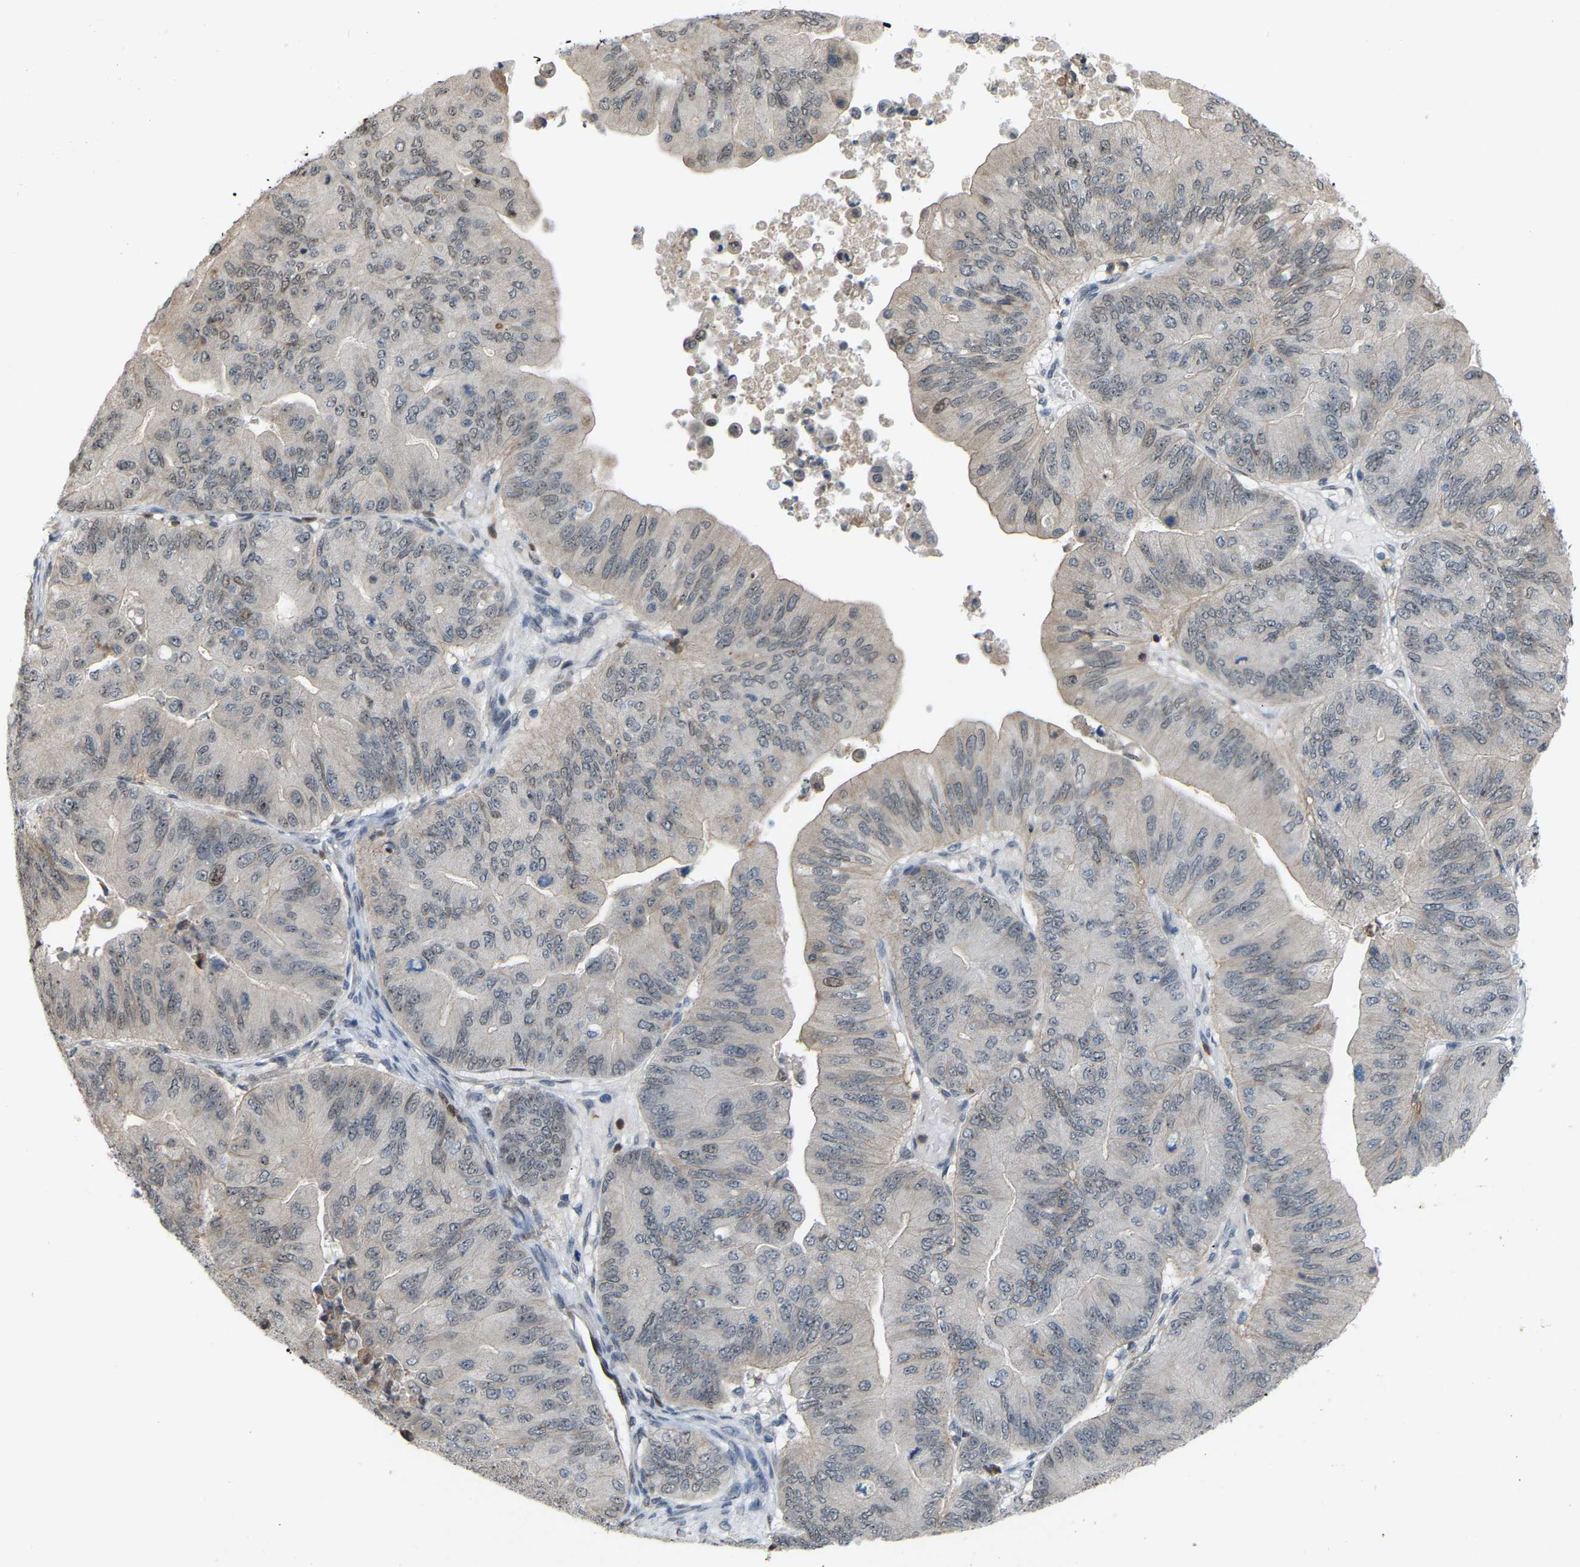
{"staining": {"intensity": "negative", "quantity": "none", "location": "none"}, "tissue": "ovarian cancer", "cell_type": "Tumor cells", "image_type": "cancer", "snomed": [{"axis": "morphology", "description": "Cystadenocarcinoma, mucinous, NOS"}, {"axis": "topography", "description": "Ovary"}], "caption": "The image displays no staining of tumor cells in ovarian cancer (mucinous cystadenocarcinoma).", "gene": "CROT", "patient": {"sex": "female", "age": 61}}